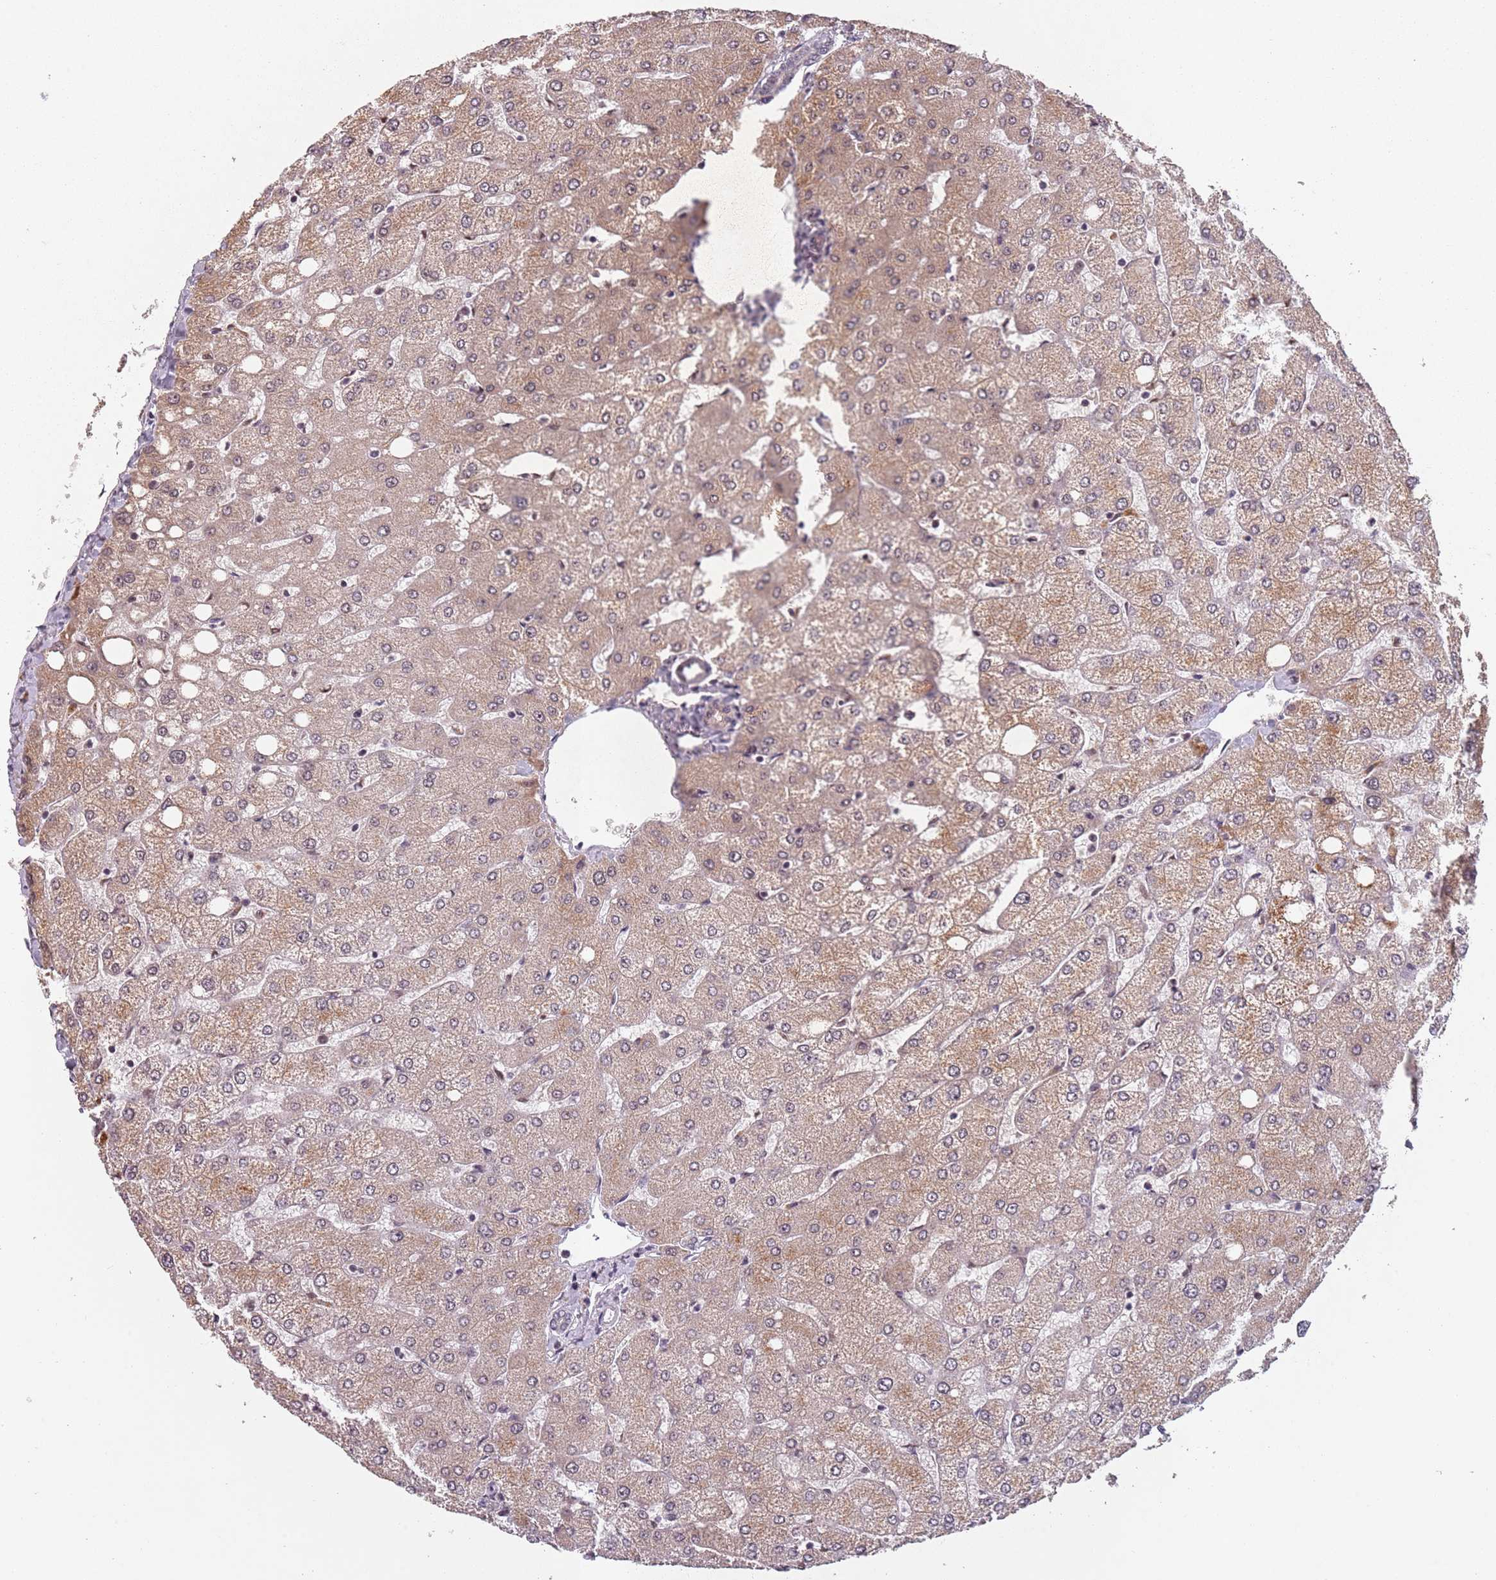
{"staining": {"intensity": "negative", "quantity": "none", "location": "none"}, "tissue": "liver", "cell_type": "Cholangiocytes", "image_type": "normal", "snomed": [{"axis": "morphology", "description": "Normal tissue, NOS"}, {"axis": "topography", "description": "Liver"}], "caption": "Immunohistochemistry image of unremarkable liver: liver stained with DAB (3,3'-diaminobenzidine) demonstrates no significant protein staining in cholangiocytes. (Brightfield microscopy of DAB (3,3'-diaminobenzidine) immunohistochemistry (IHC) at high magnification).", "gene": "NCBP1", "patient": {"sex": "female", "age": 54}}